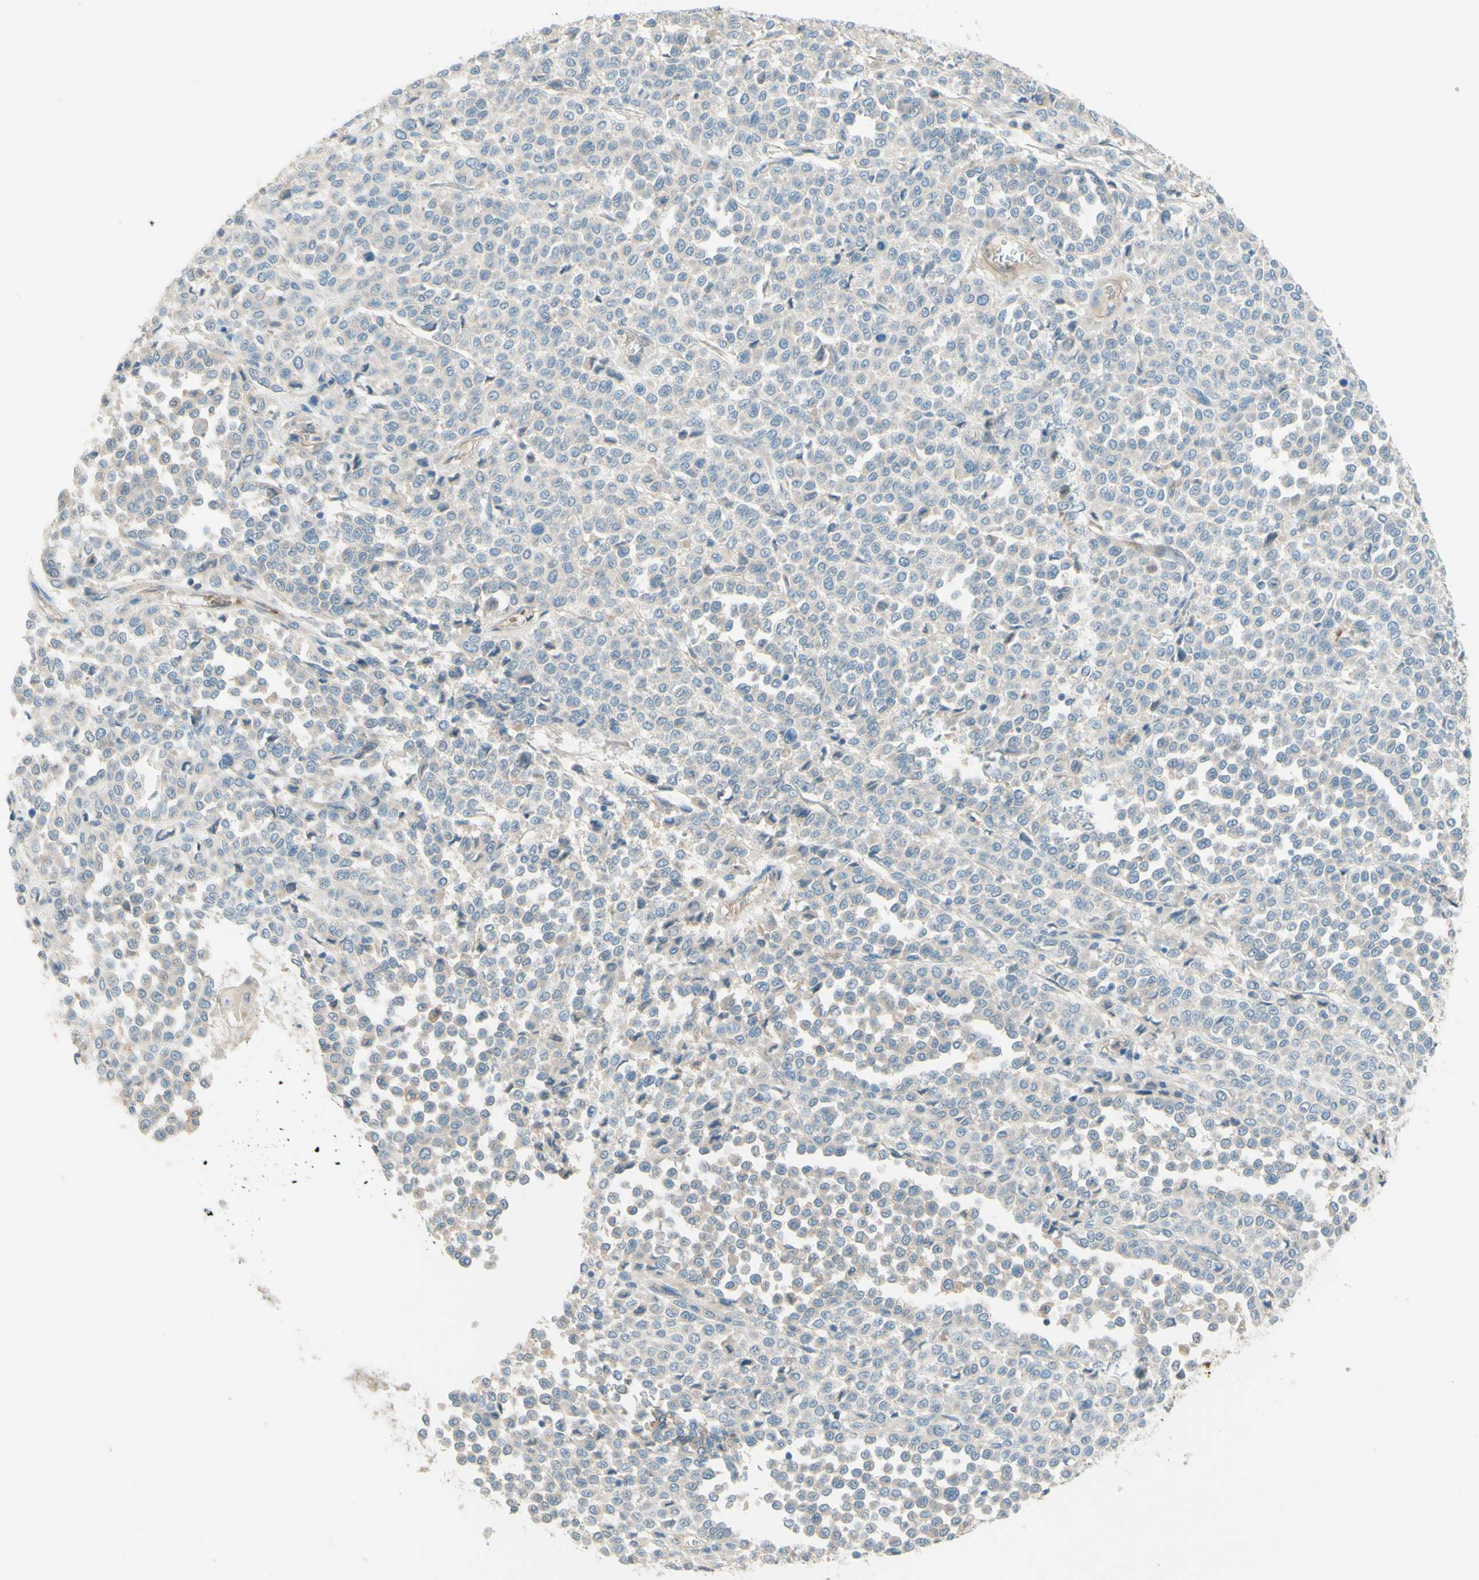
{"staining": {"intensity": "negative", "quantity": "none", "location": "none"}, "tissue": "melanoma", "cell_type": "Tumor cells", "image_type": "cancer", "snomed": [{"axis": "morphology", "description": "Malignant melanoma, Metastatic site"}, {"axis": "topography", "description": "Pancreas"}], "caption": "A photomicrograph of human malignant melanoma (metastatic site) is negative for staining in tumor cells.", "gene": "IL2", "patient": {"sex": "female", "age": 30}}